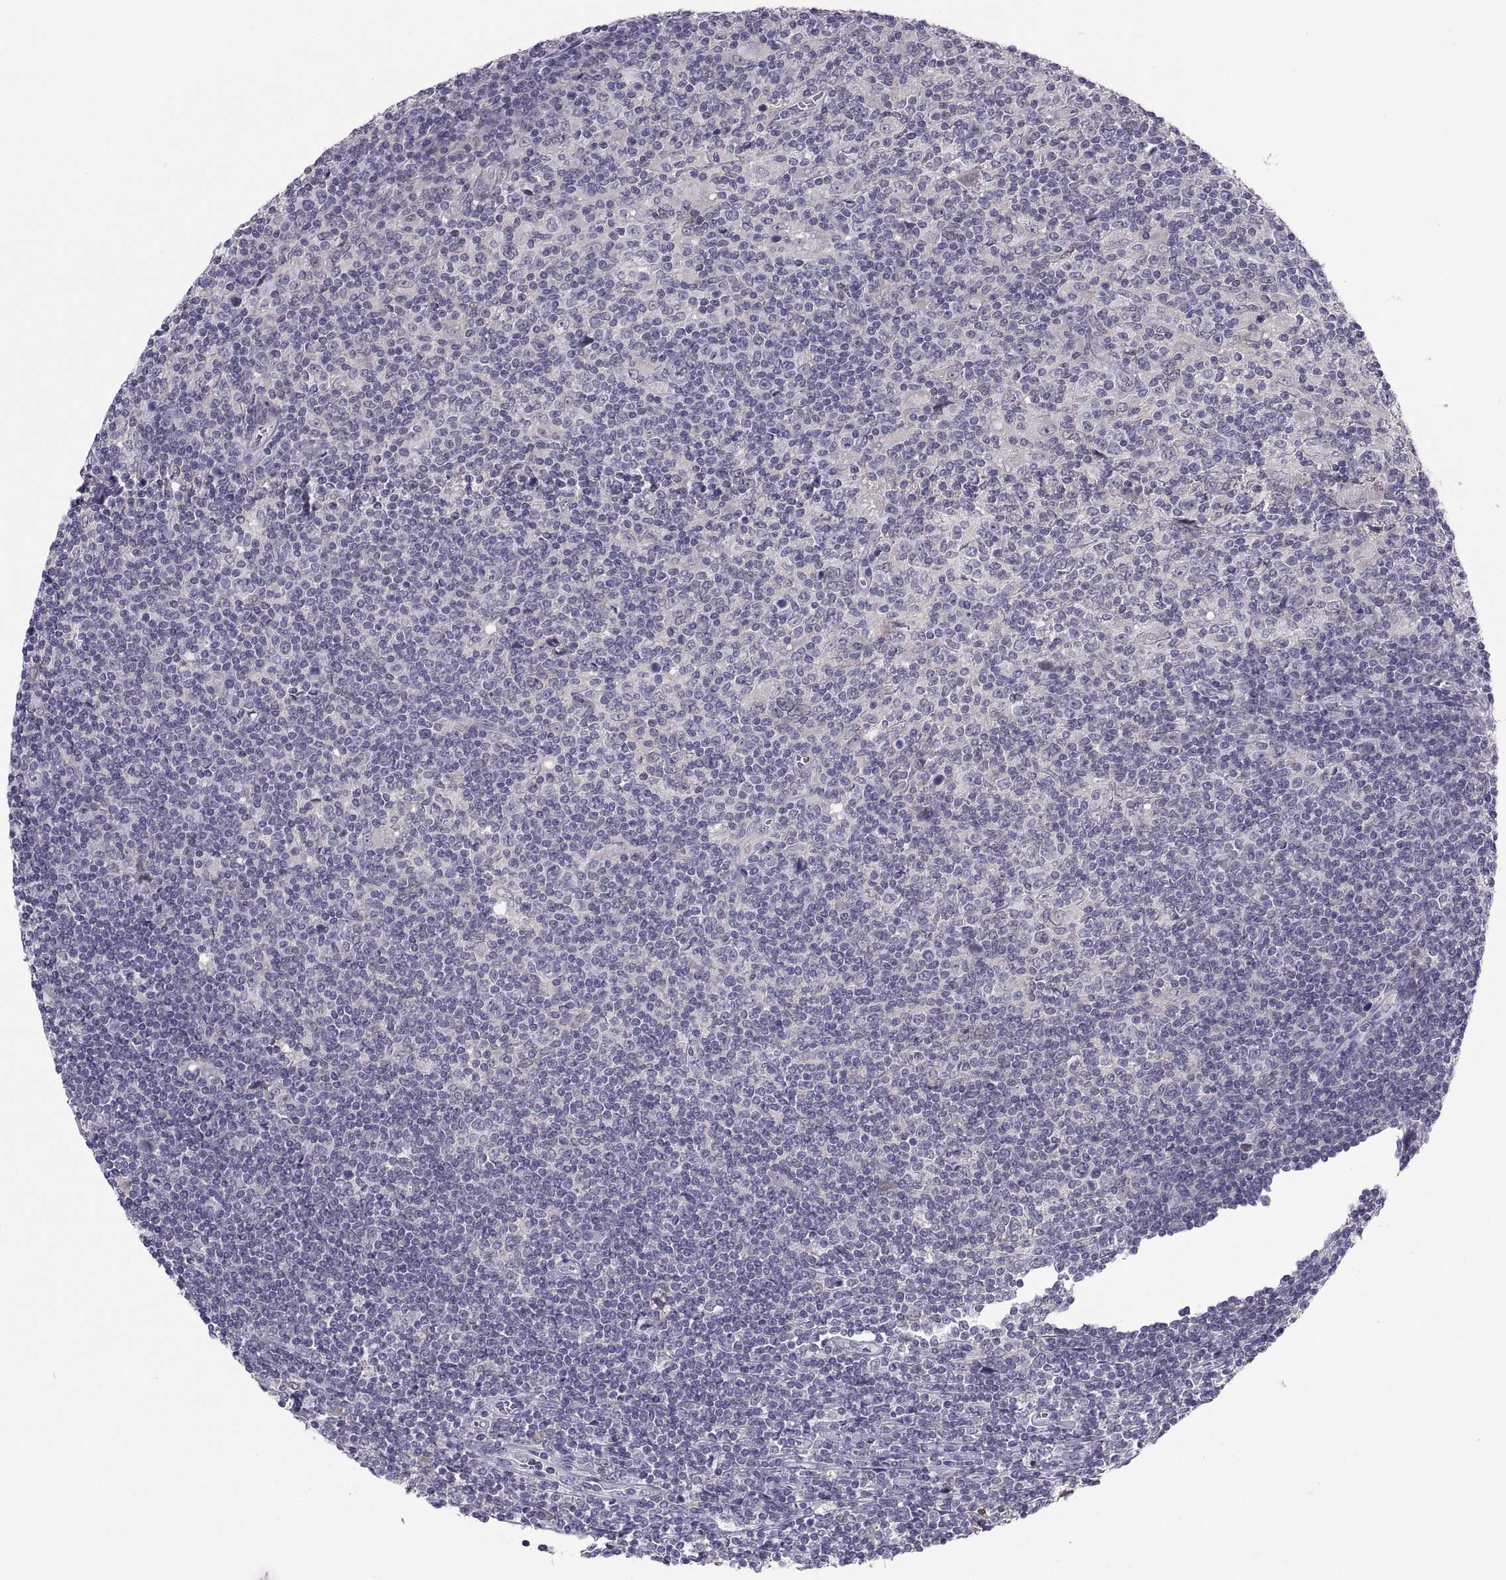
{"staining": {"intensity": "negative", "quantity": "none", "location": "none"}, "tissue": "lymphoma", "cell_type": "Tumor cells", "image_type": "cancer", "snomed": [{"axis": "morphology", "description": "Hodgkin's disease, NOS"}, {"axis": "topography", "description": "Lymph node"}], "caption": "This image is of Hodgkin's disease stained with immunohistochemistry to label a protein in brown with the nuclei are counter-stained blue. There is no staining in tumor cells.", "gene": "PKP1", "patient": {"sex": "male", "age": 40}}